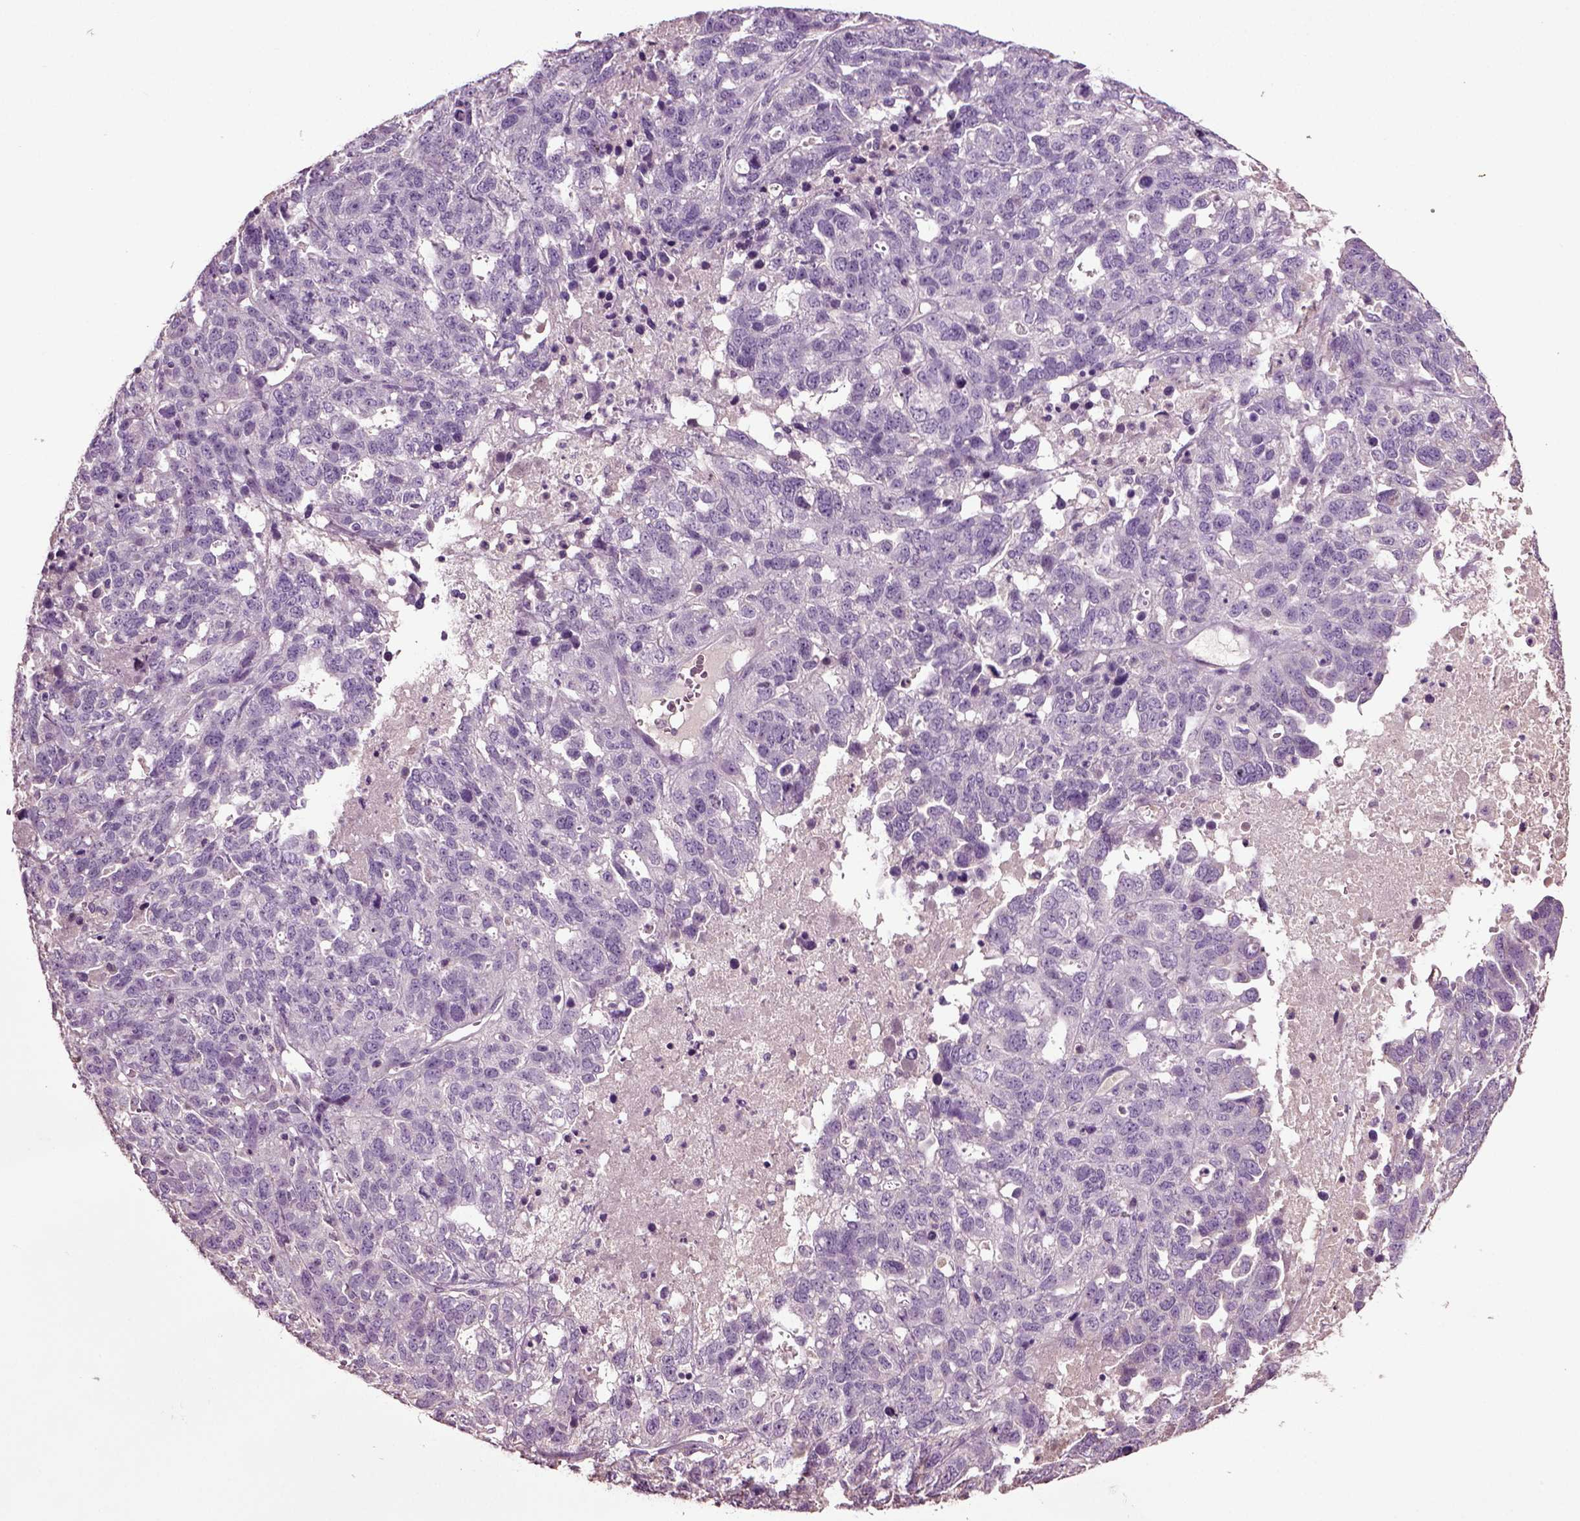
{"staining": {"intensity": "negative", "quantity": "none", "location": "none"}, "tissue": "ovarian cancer", "cell_type": "Tumor cells", "image_type": "cancer", "snomed": [{"axis": "morphology", "description": "Cystadenocarcinoma, serous, NOS"}, {"axis": "topography", "description": "Ovary"}], "caption": "Immunohistochemistry image of serous cystadenocarcinoma (ovarian) stained for a protein (brown), which reveals no positivity in tumor cells. The staining is performed using DAB (3,3'-diaminobenzidine) brown chromogen with nuclei counter-stained in using hematoxylin.", "gene": "DEFB118", "patient": {"sex": "female", "age": 71}}